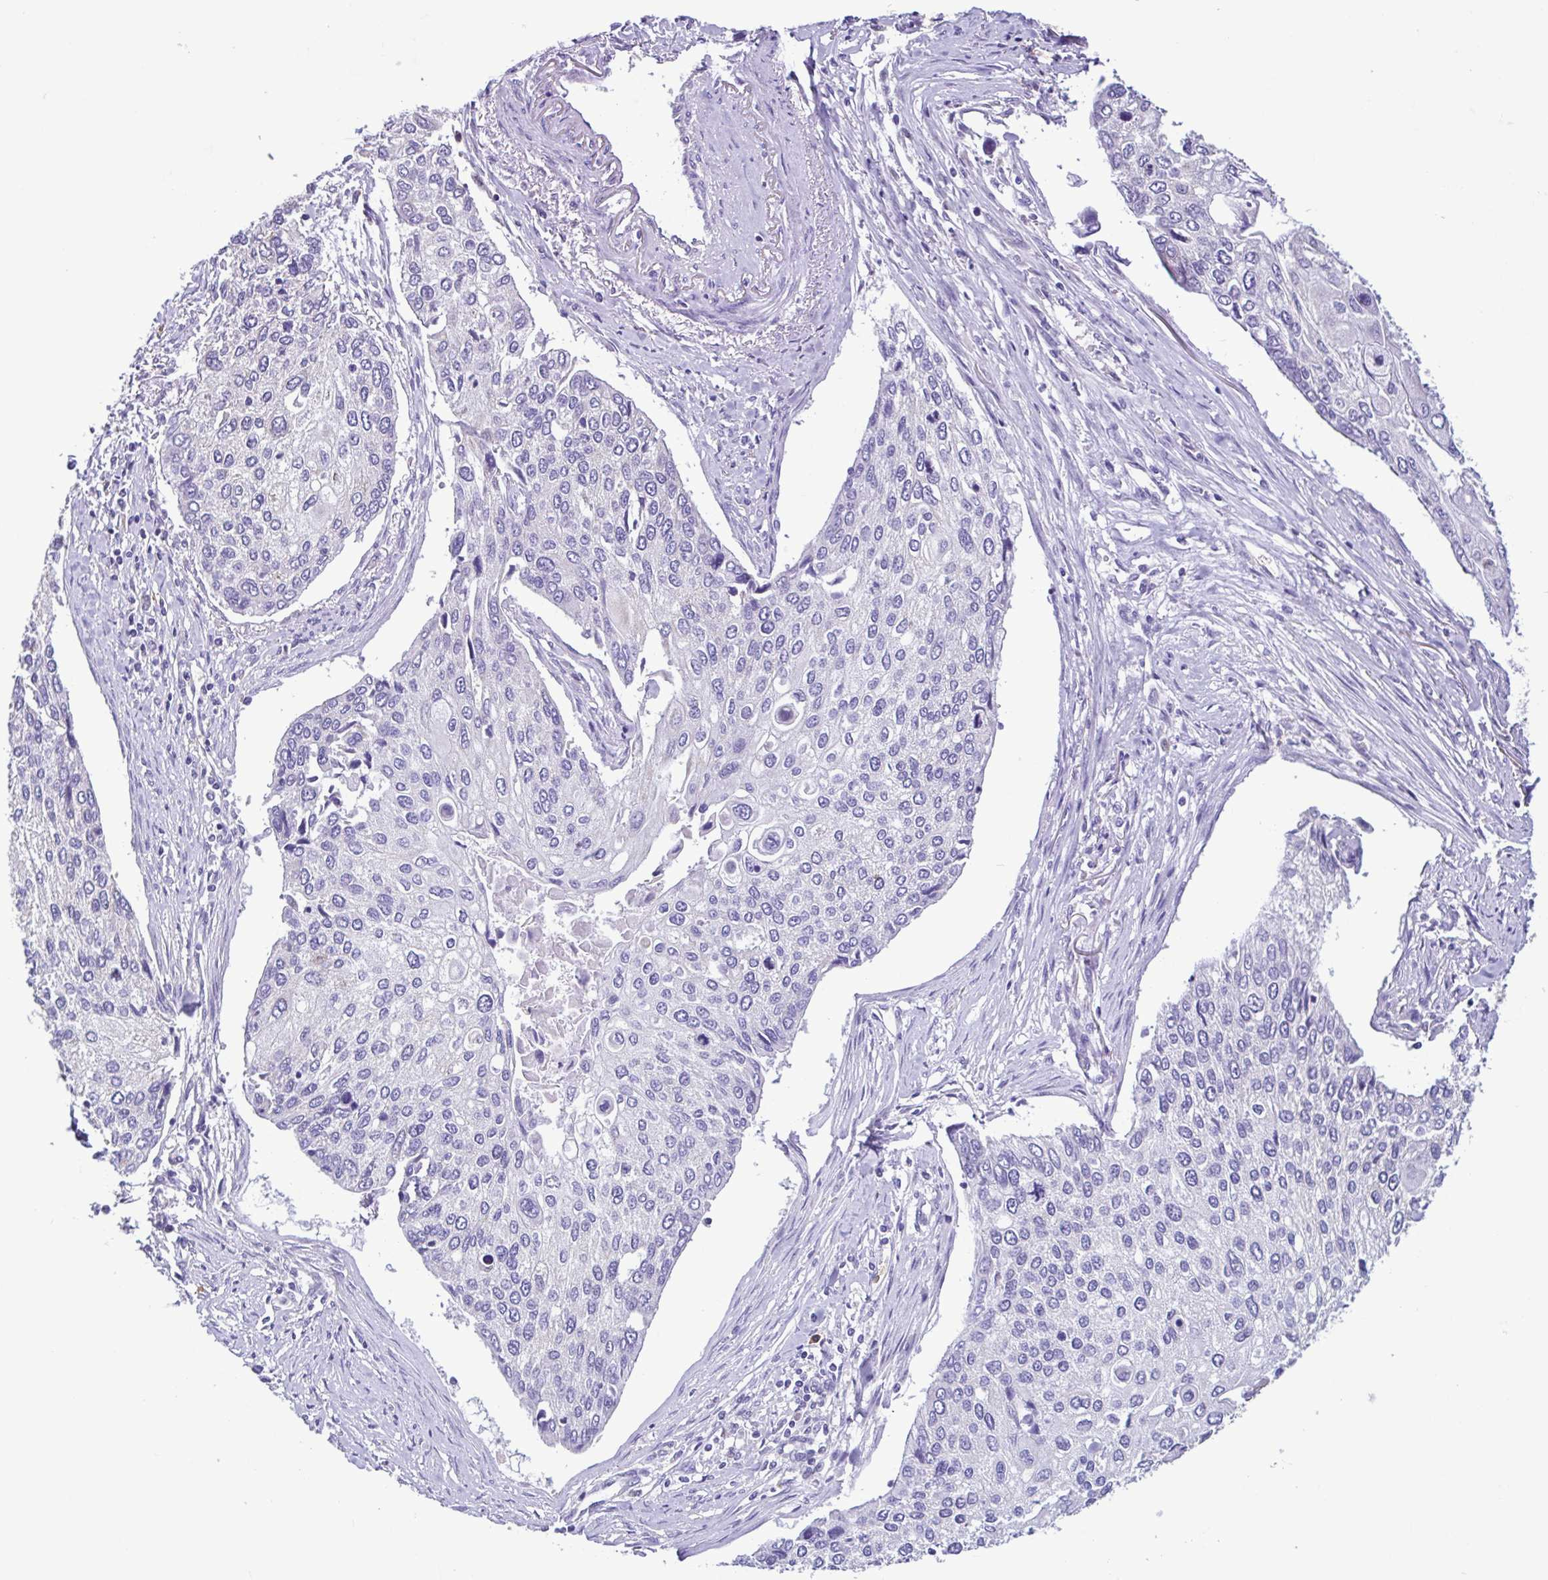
{"staining": {"intensity": "negative", "quantity": "none", "location": "none"}, "tissue": "lung cancer", "cell_type": "Tumor cells", "image_type": "cancer", "snomed": [{"axis": "morphology", "description": "Squamous cell carcinoma, NOS"}, {"axis": "morphology", "description": "Squamous cell carcinoma, metastatic, NOS"}, {"axis": "topography", "description": "Lung"}], "caption": "Tumor cells show no significant protein positivity in lung cancer.", "gene": "CBY2", "patient": {"sex": "male", "age": 63}}